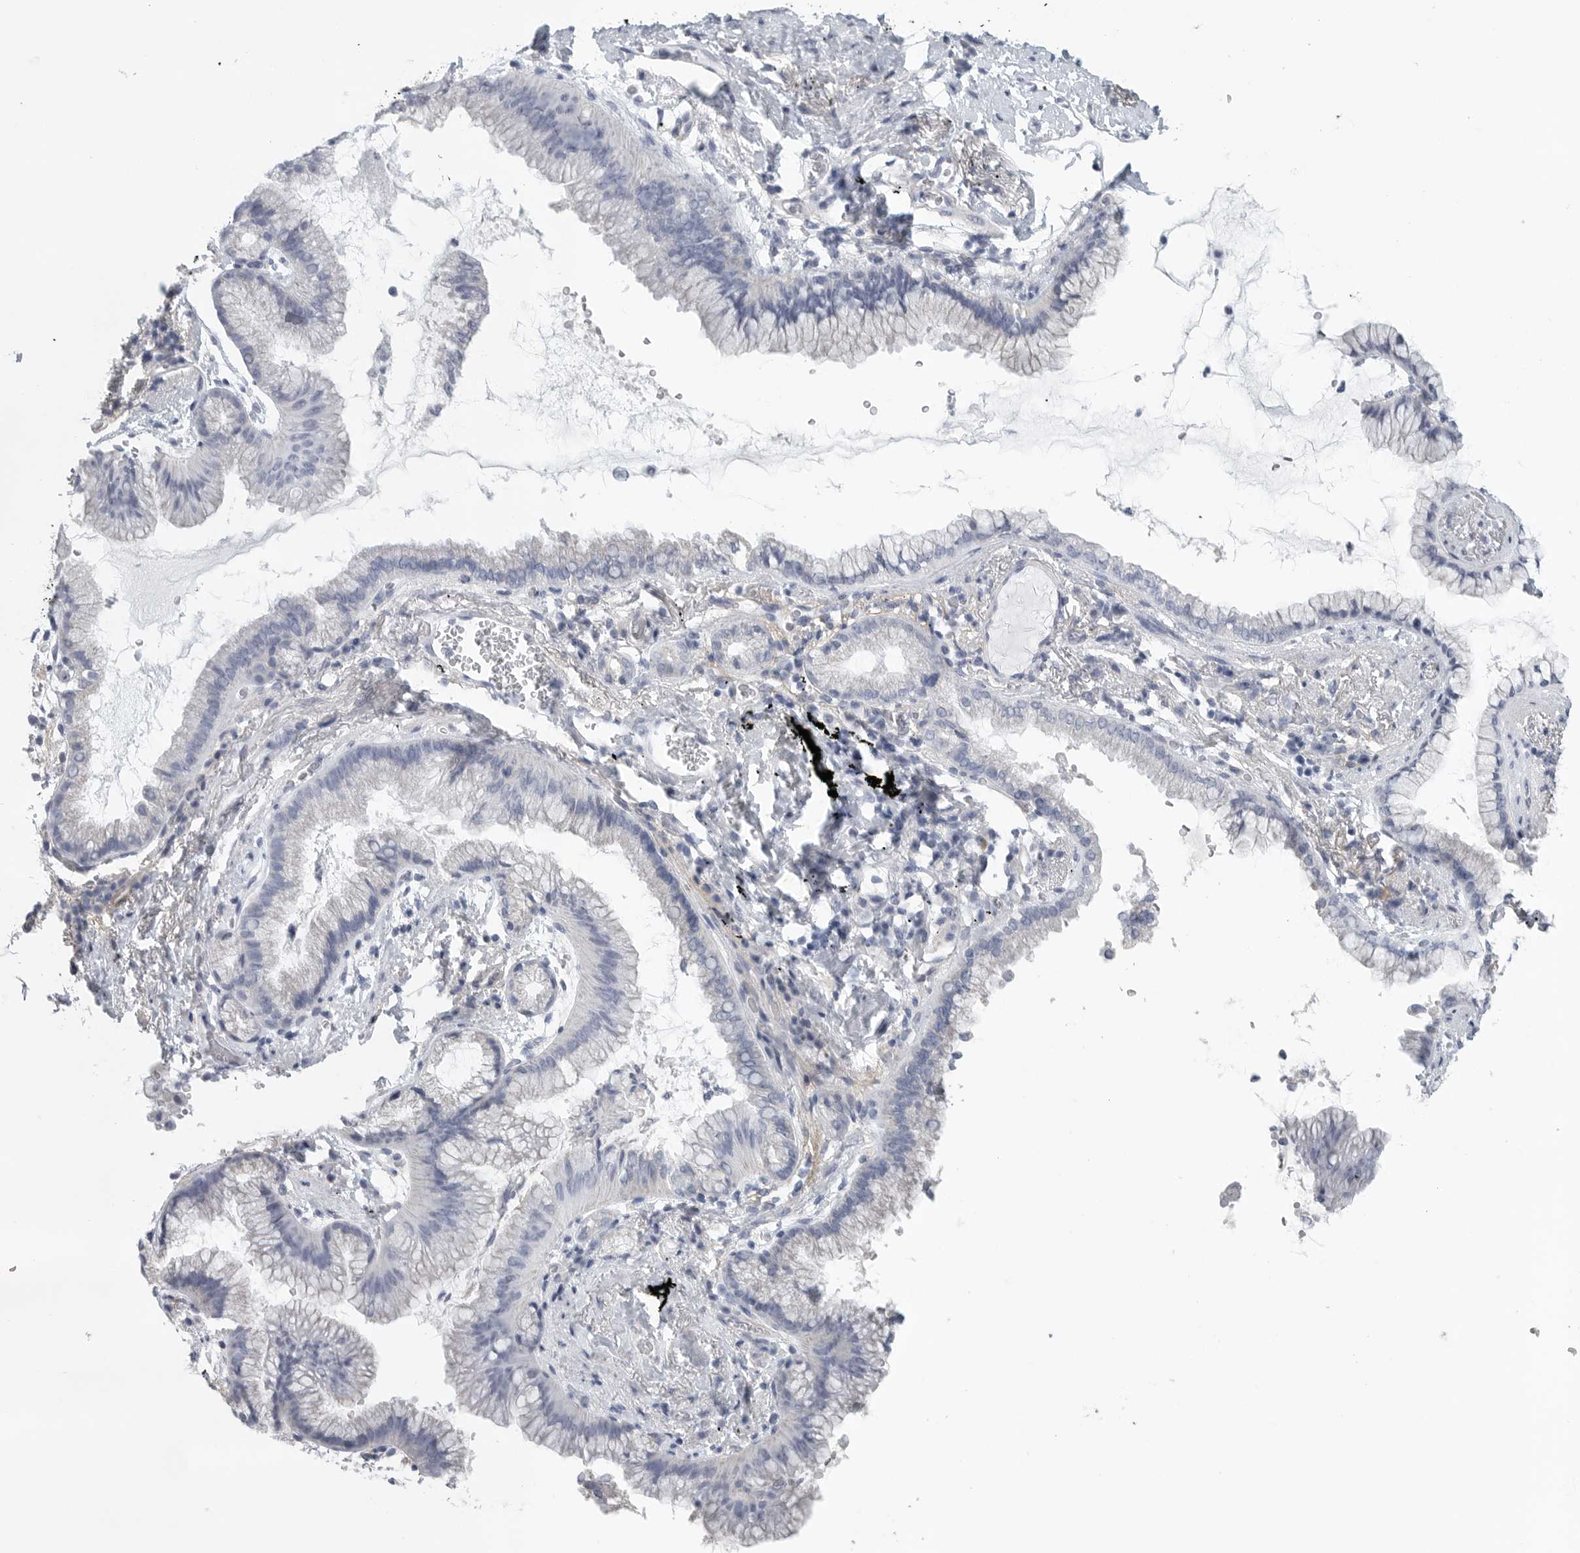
{"staining": {"intensity": "negative", "quantity": "none", "location": "none"}, "tissue": "lung cancer", "cell_type": "Tumor cells", "image_type": "cancer", "snomed": [{"axis": "morphology", "description": "Adenocarcinoma, NOS"}, {"axis": "topography", "description": "Lung"}], "caption": "The immunohistochemistry (IHC) histopathology image has no significant positivity in tumor cells of lung cancer tissue.", "gene": "TNR", "patient": {"sex": "female", "age": 70}}